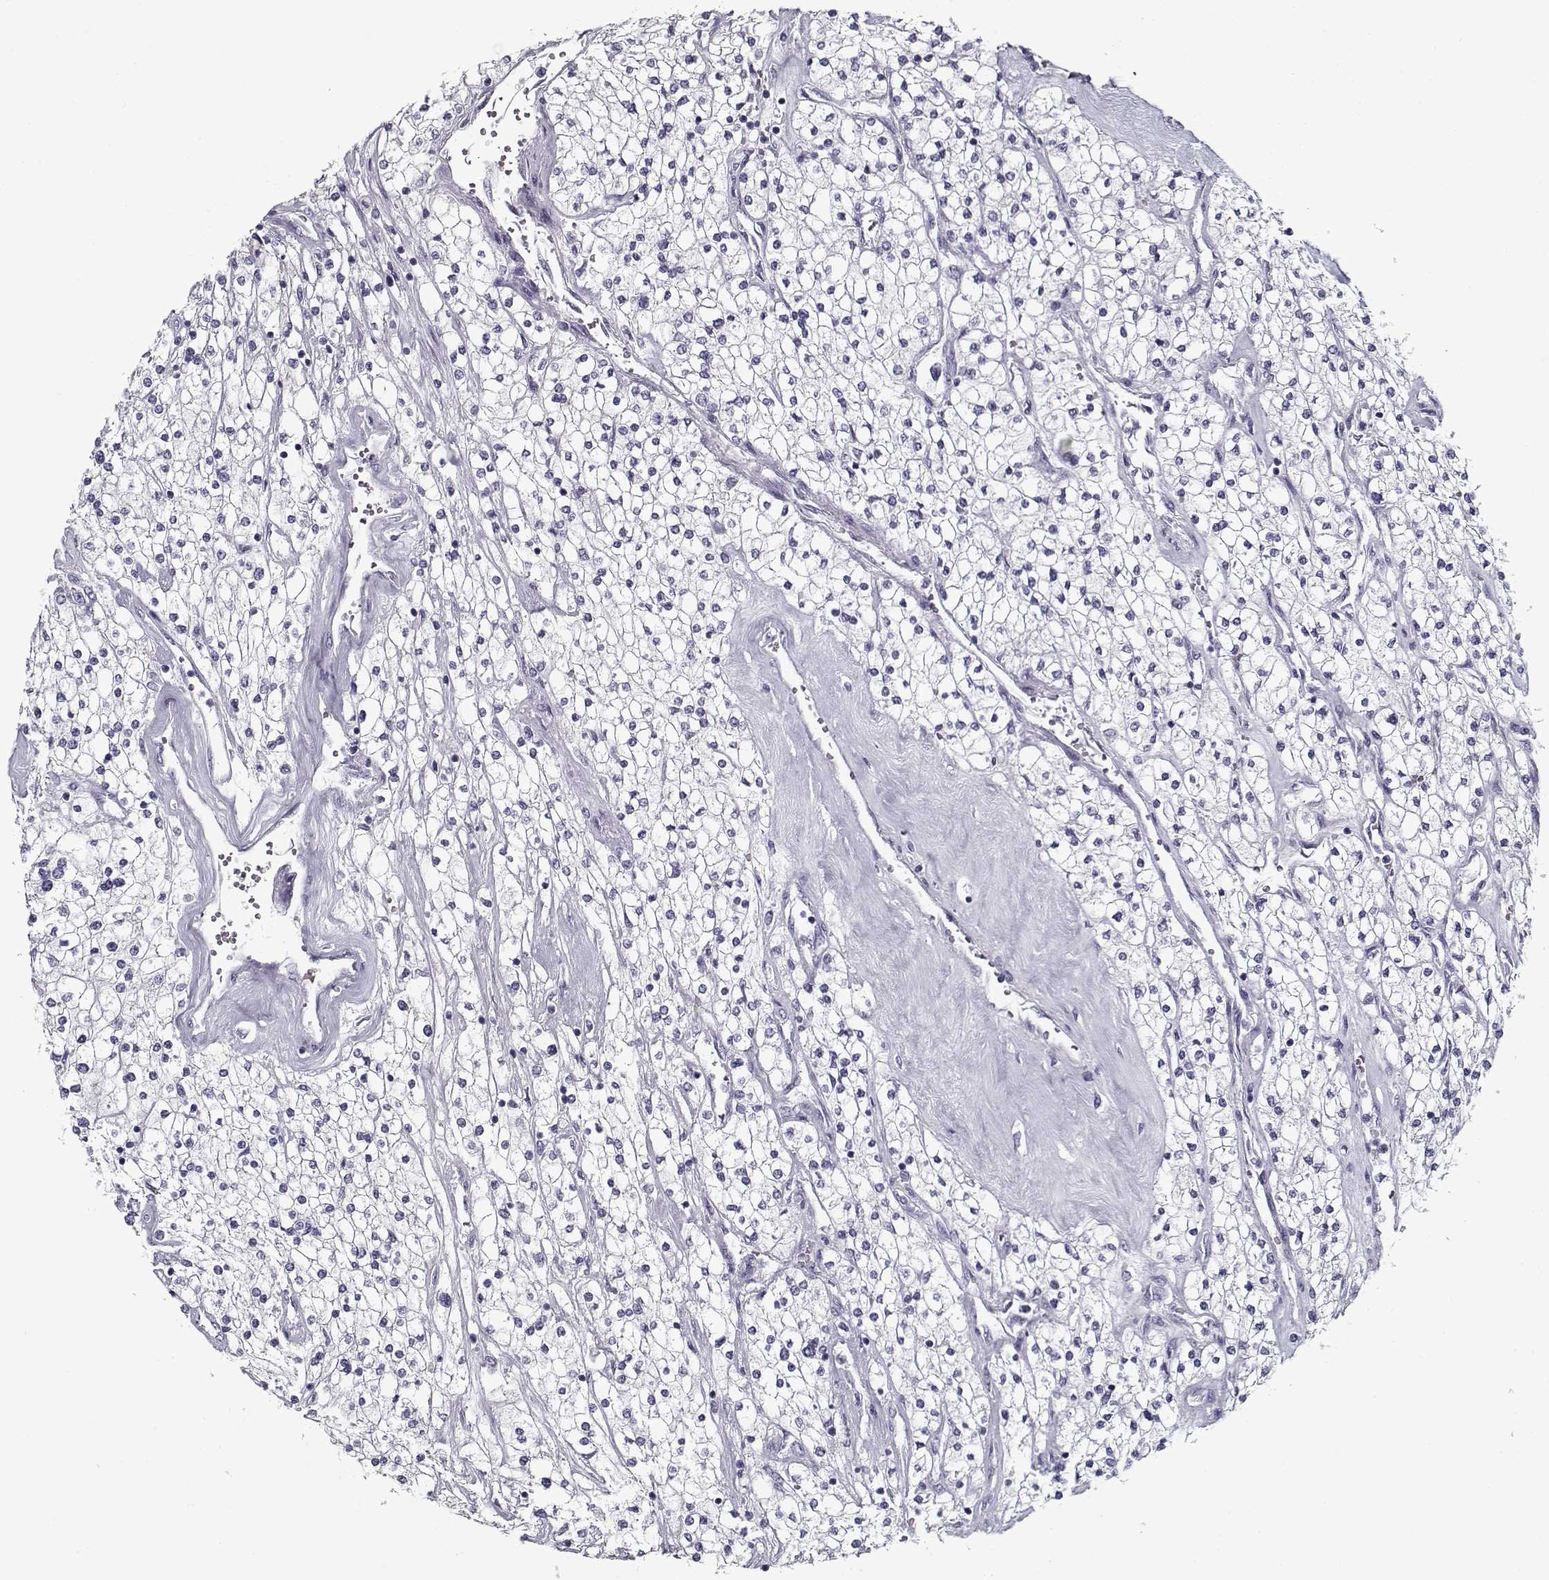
{"staining": {"intensity": "negative", "quantity": "none", "location": "none"}, "tissue": "renal cancer", "cell_type": "Tumor cells", "image_type": "cancer", "snomed": [{"axis": "morphology", "description": "Adenocarcinoma, NOS"}, {"axis": "topography", "description": "Kidney"}], "caption": "Immunohistochemistry photomicrograph of renal cancer stained for a protein (brown), which shows no expression in tumor cells. (DAB (3,3'-diaminobenzidine) IHC visualized using brightfield microscopy, high magnification).", "gene": "SPACA9", "patient": {"sex": "male", "age": 80}}